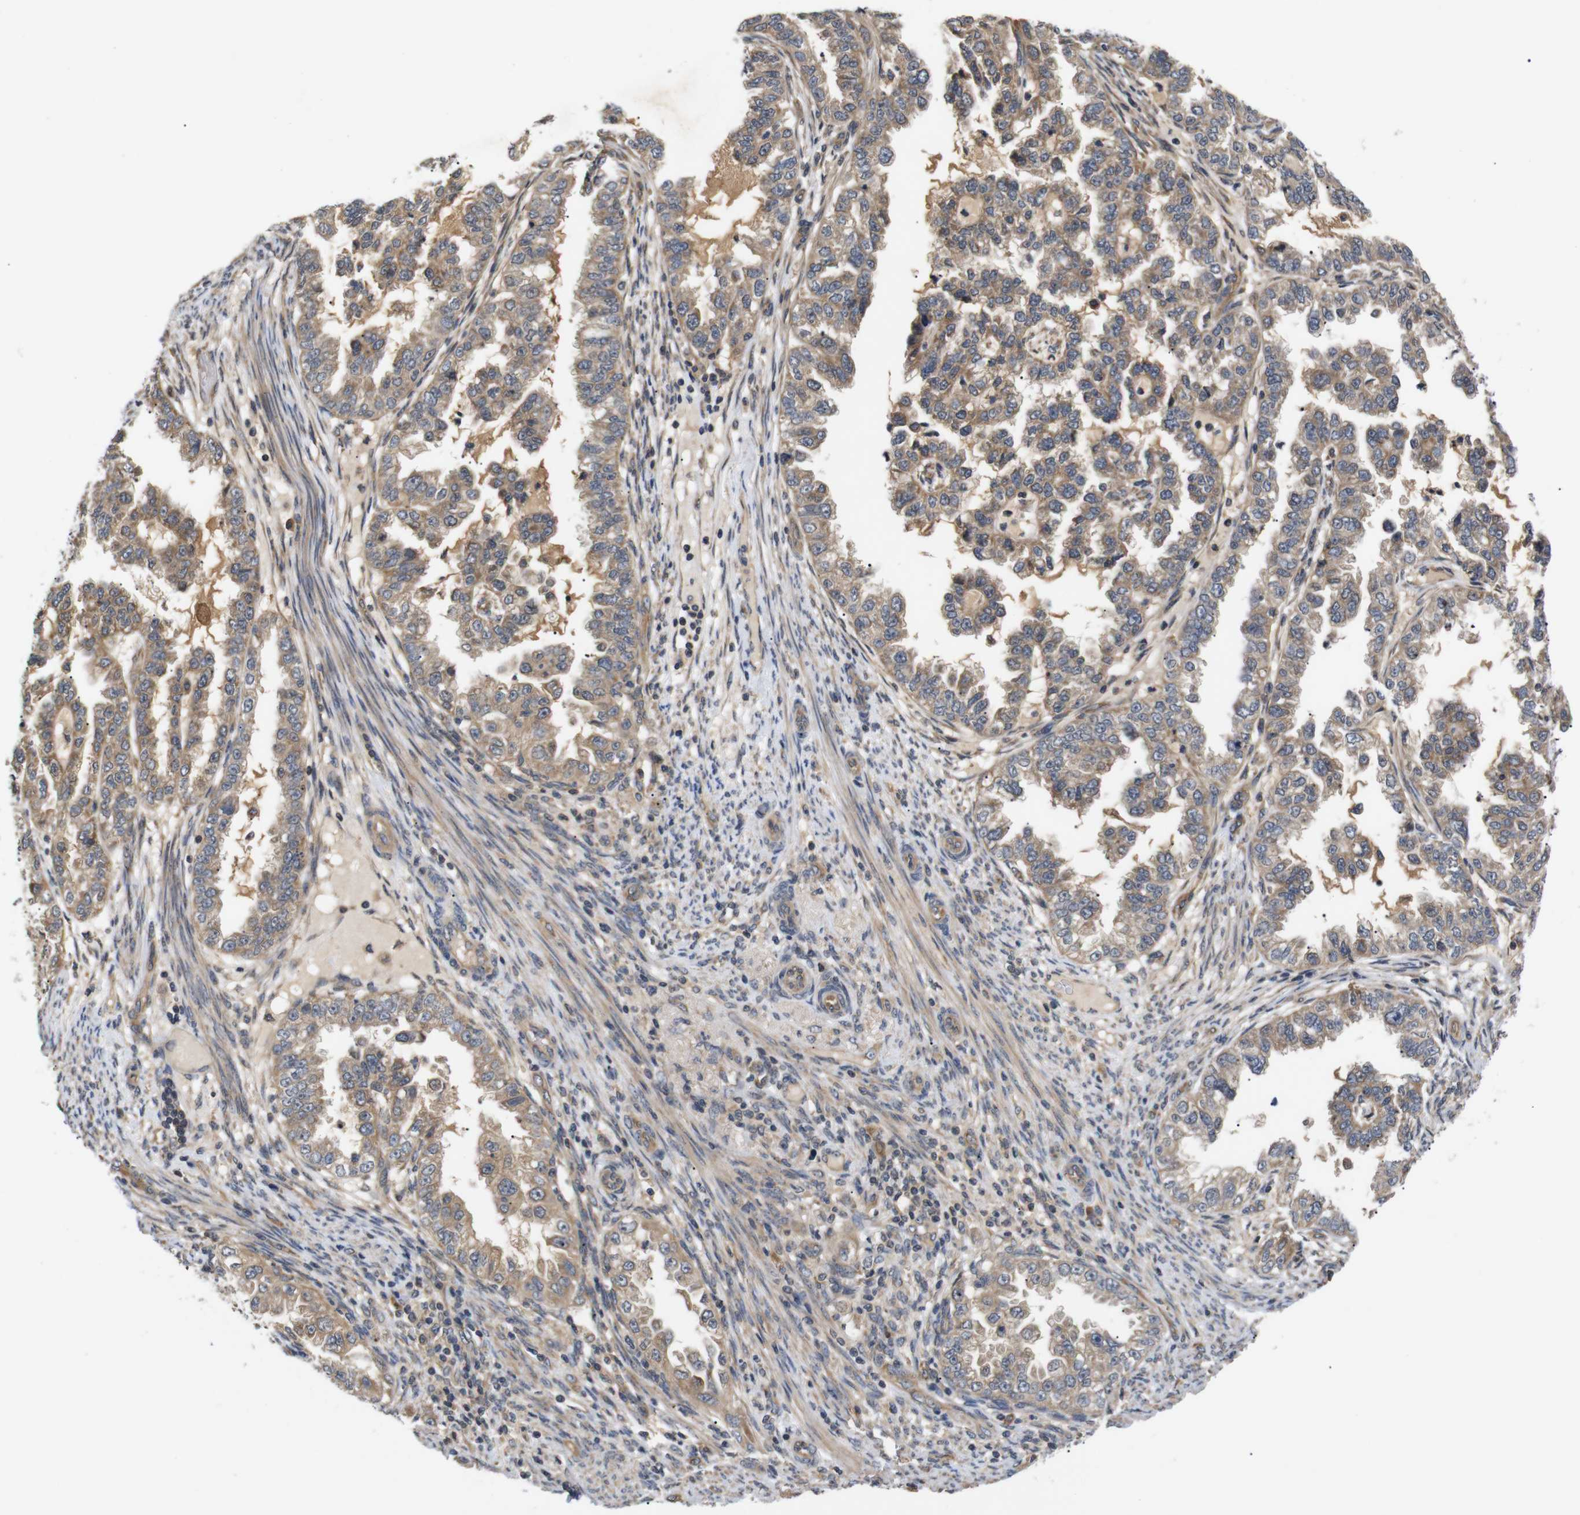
{"staining": {"intensity": "moderate", "quantity": ">75%", "location": "cytoplasmic/membranous"}, "tissue": "endometrial cancer", "cell_type": "Tumor cells", "image_type": "cancer", "snomed": [{"axis": "morphology", "description": "Adenocarcinoma, NOS"}, {"axis": "topography", "description": "Endometrium"}], "caption": "DAB immunohistochemical staining of endometrial cancer demonstrates moderate cytoplasmic/membranous protein positivity in approximately >75% of tumor cells.", "gene": "RIPK1", "patient": {"sex": "female", "age": 85}}